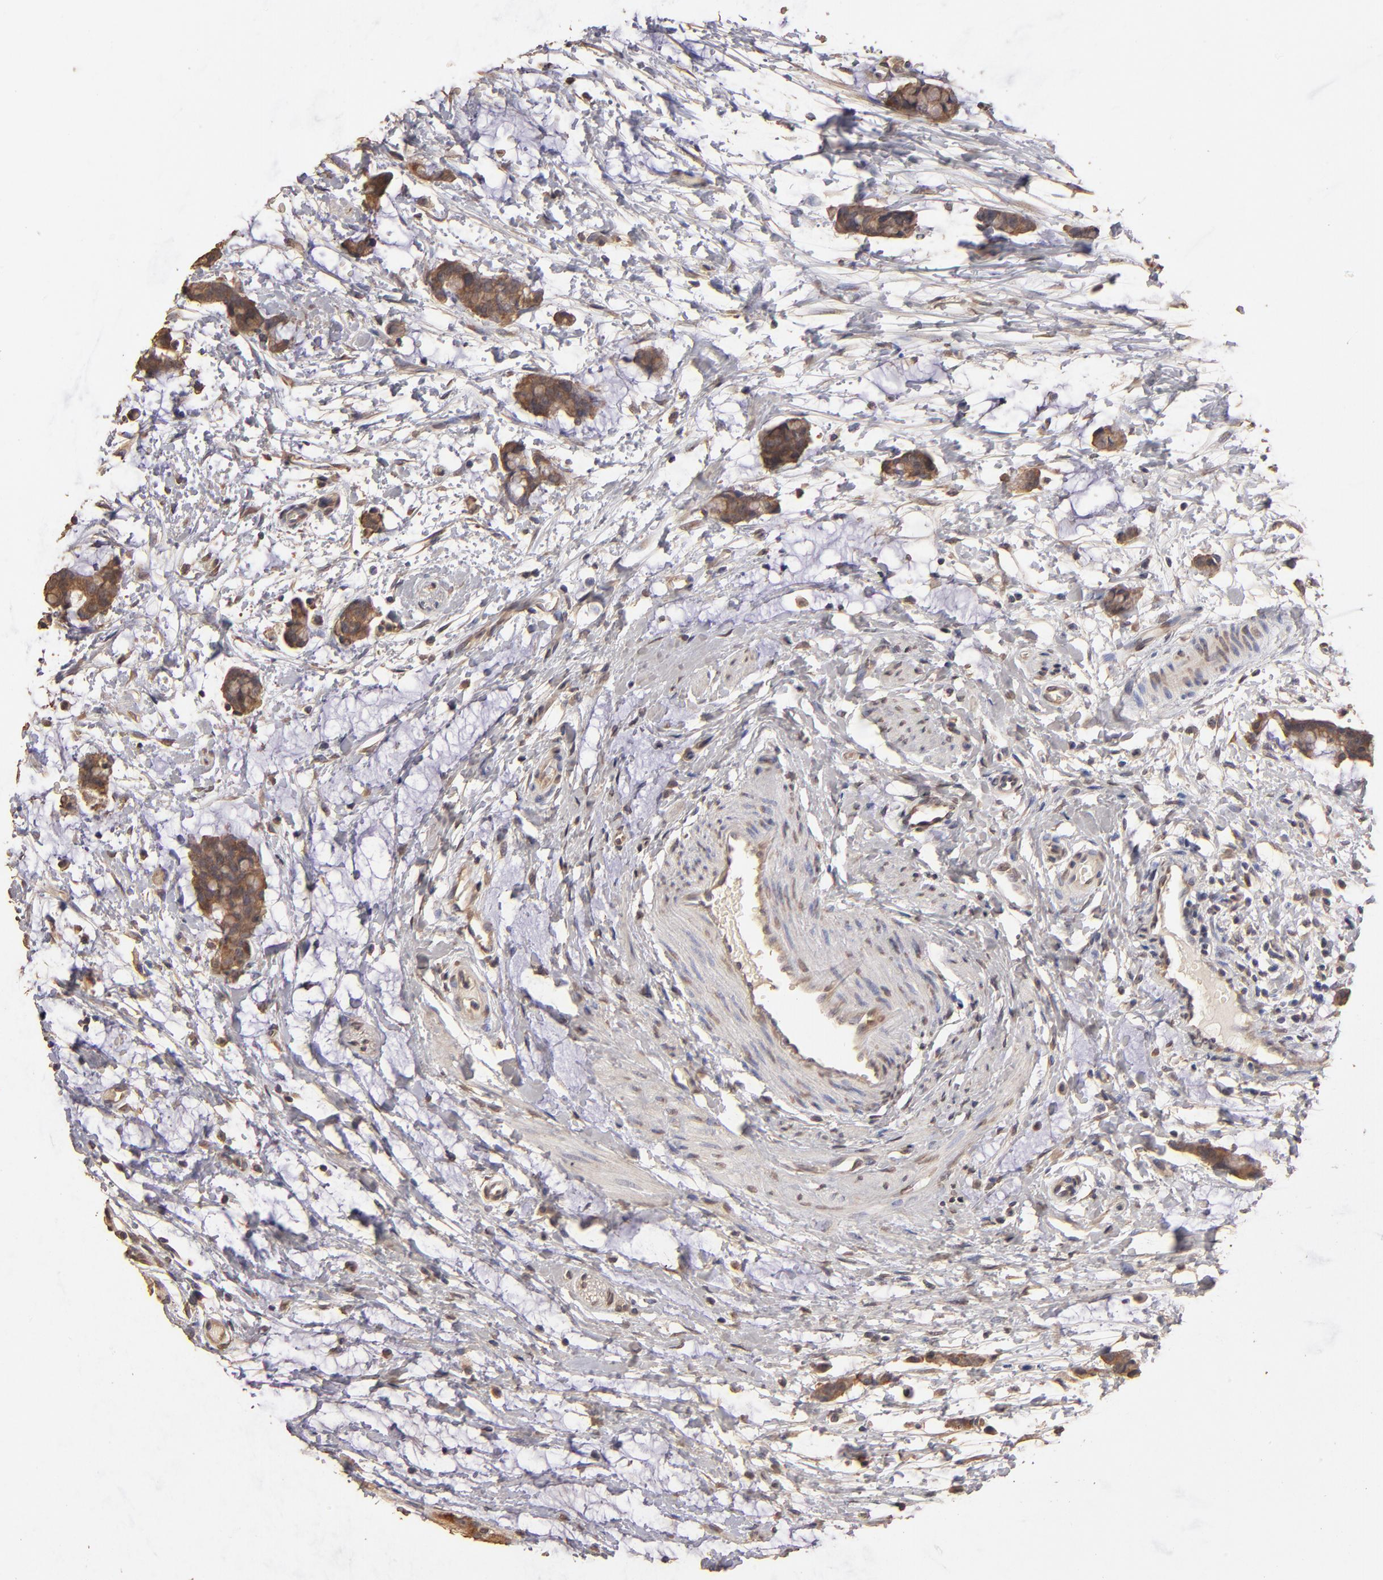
{"staining": {"intensity": "strong", "quantity": ">75%", "location": "cytoplasmic/membranous"}, "tissue": "colorectal cancer", "cell_type": "Tumor cells", "image_type": "cancer", "snomed": [{"axis": "morphology", "description": "Adenocarcinoma, NOS"}, {"axis": "topography", "description": "Colon"}], "caption": "Approximately >75% of tumor cells in colorectal cancer (adenocarcinoma) reveal strong cytoplasmic/membranous protein expression as visualized by brown immunohistochemical staining.", "gene": "OPHN1", "patient": {"sex": "male", "age": 14}}